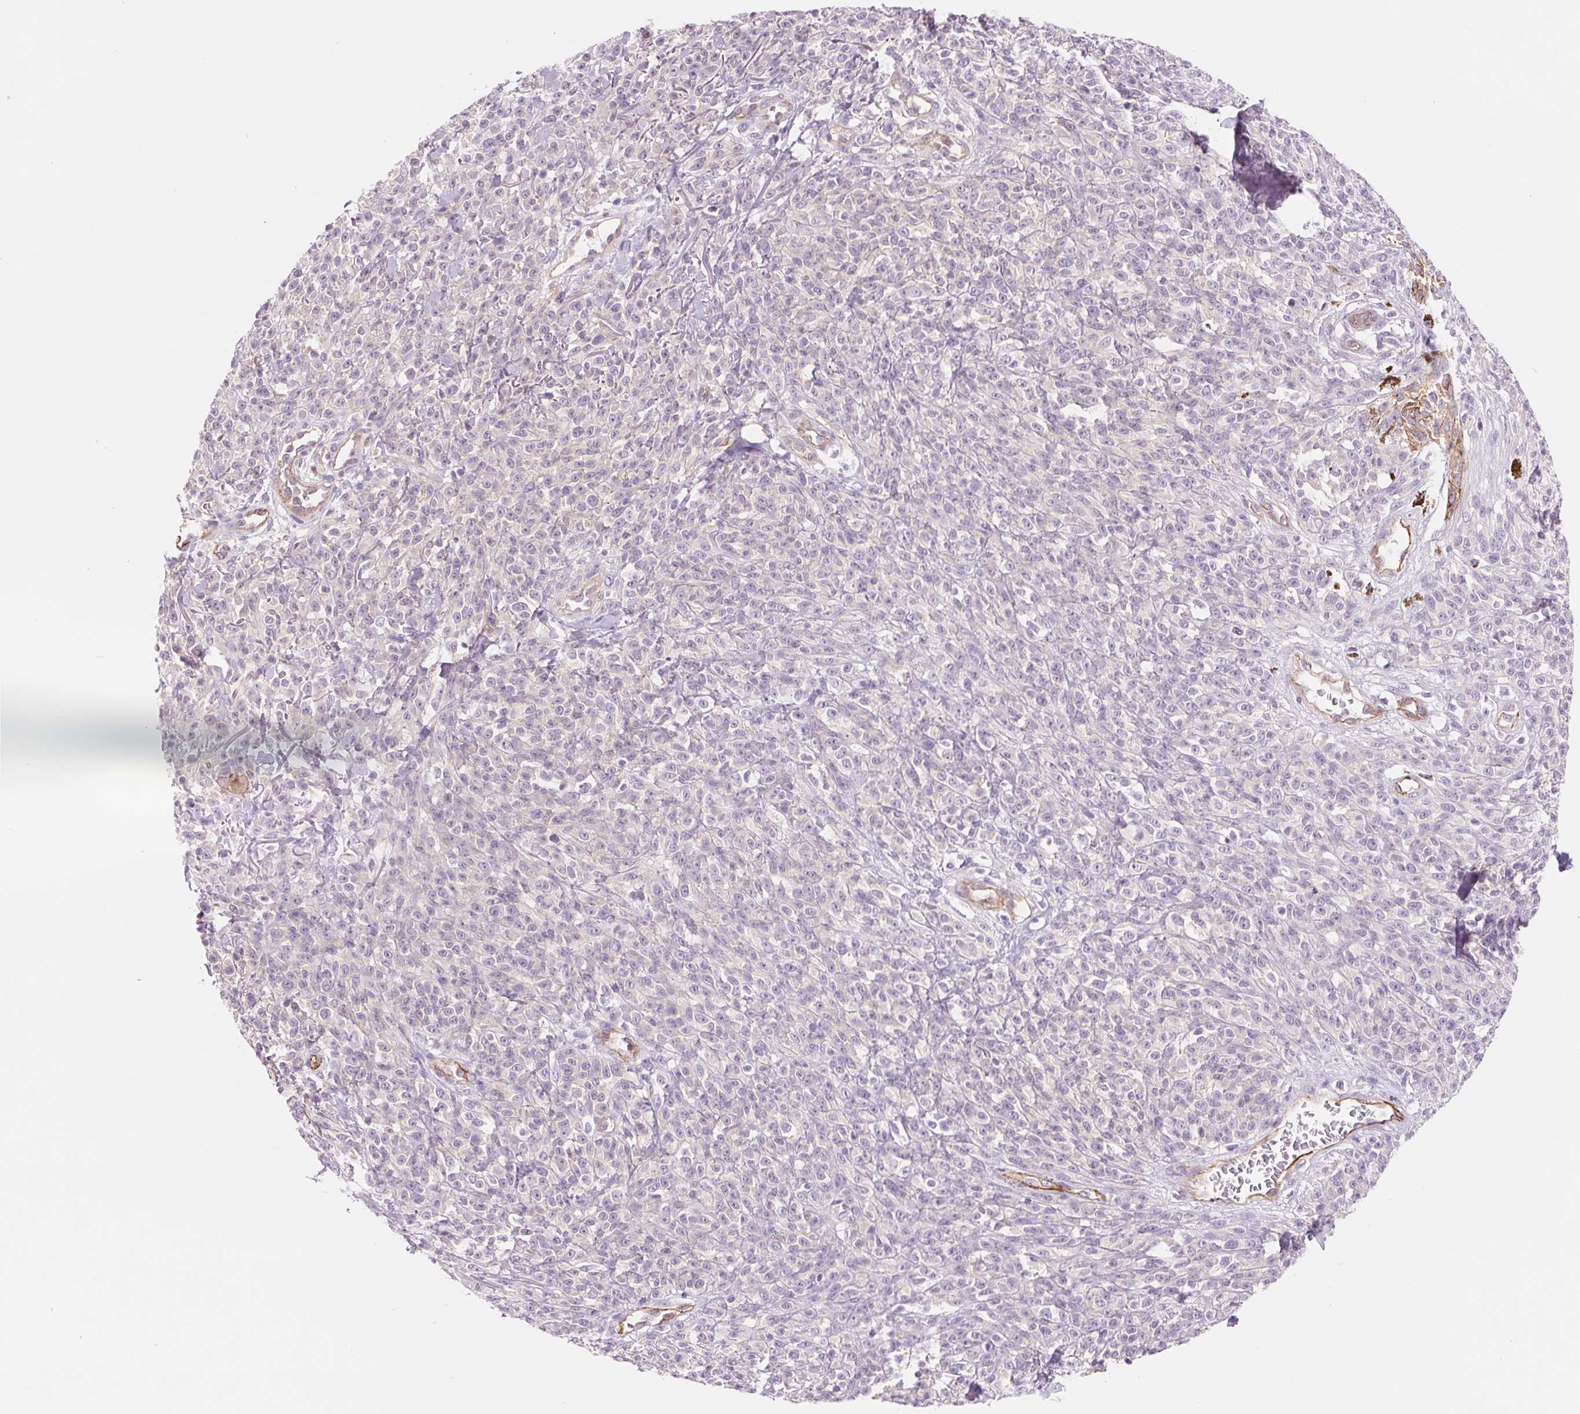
{"staining": {"intensity": "negative", "quantity": "none", "location": "none"}, "tissue": "melanoma", "cell_type": "Tumor cells", "image_type": "cancer", "snomed": [{"axis": "morphology", "description": "Malignant melanoma, NOS"}, {"axis": "topography", "description": "Skin"}, {"axis": "topography", "description": "Skin of trunk"}], "caption": "A high-resolution photomicrograph shows immunohistochemistry staining of melanoma, which exhibits no significant positivity in tumor cells.", "gene": "DIXDC1", "patient": {"sex": "male", "age": 74}}